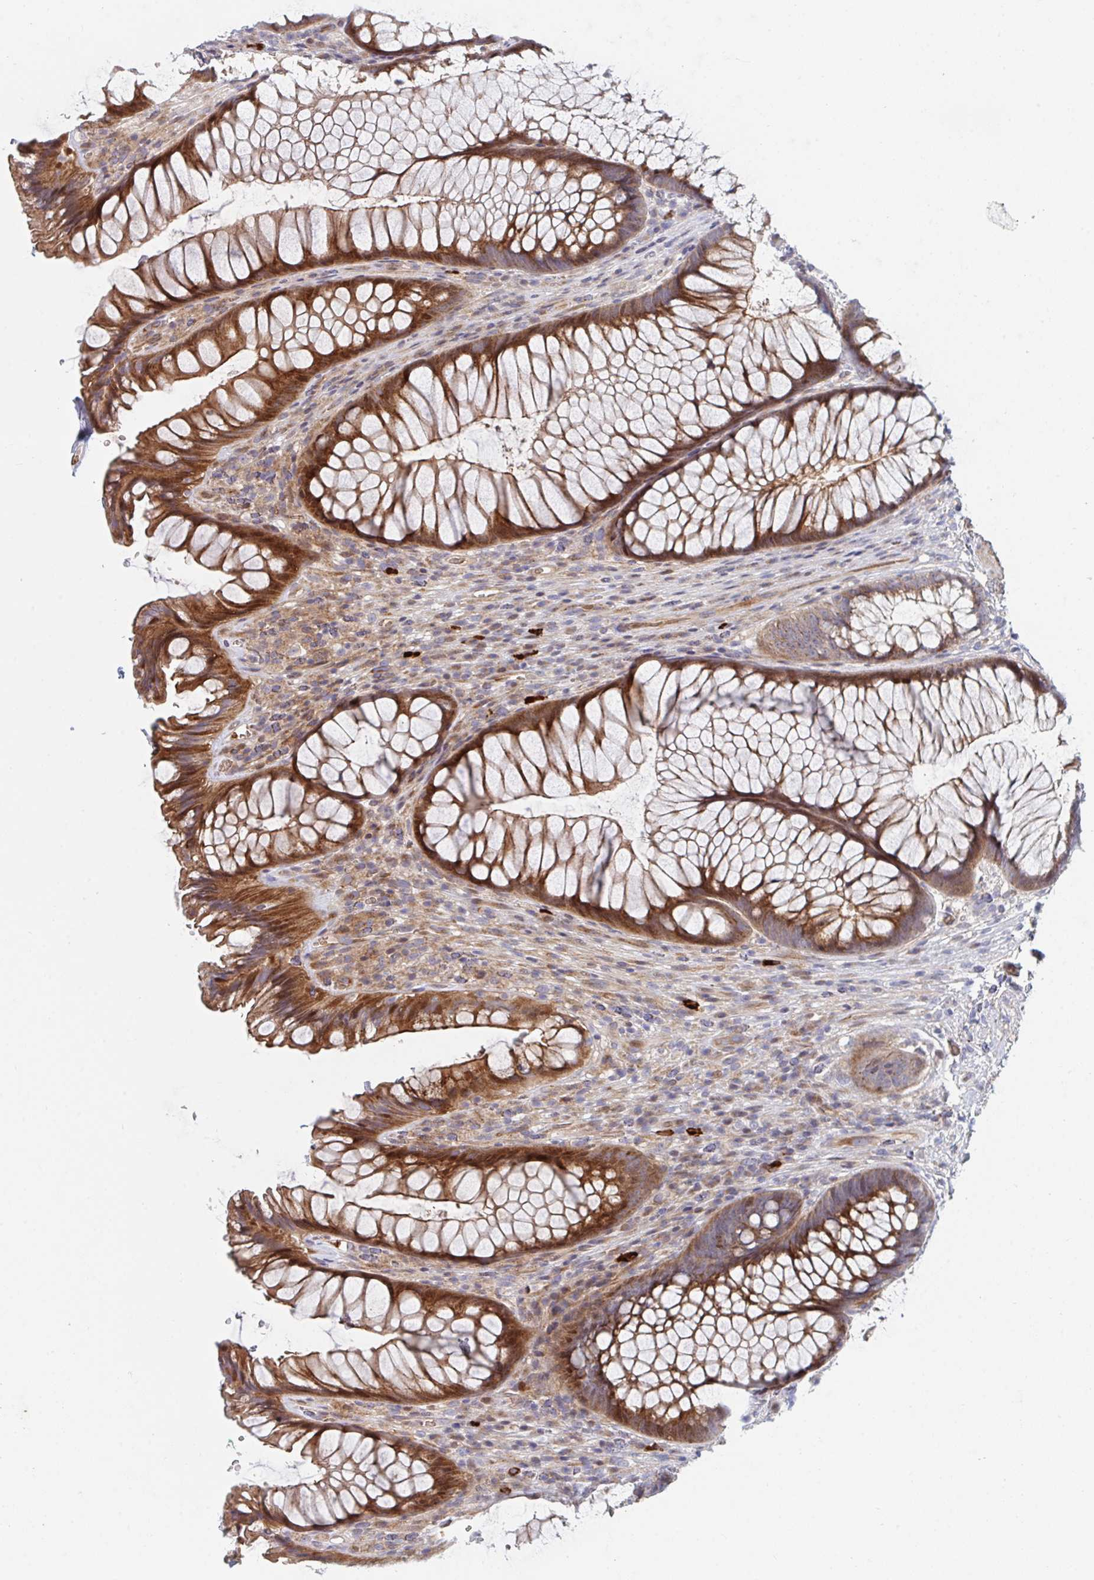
{"staining": {"intensity": "strong", "quantity": ">75%", "location": "cytoplasmic/membranous"}, "tissue": "rectum", "cell_type": "Glandular cells", "image_type": "normal", "snomed": [{"axis": "morphology", "description": "Normal tissue, NOS"}, {"axis": "topography", "description": "Rectum"}], "caption": "Benign rectum demonstrates strong cytoplasmic/membranous expression in approximately >75% of glandular cells The staining was performed using DAB, with brown indicating positive protein expression. Nuclei are stained blue with hematoxylin..", "gene": "TNFSF4", "patient": {"sex": "male", "age": 53}}